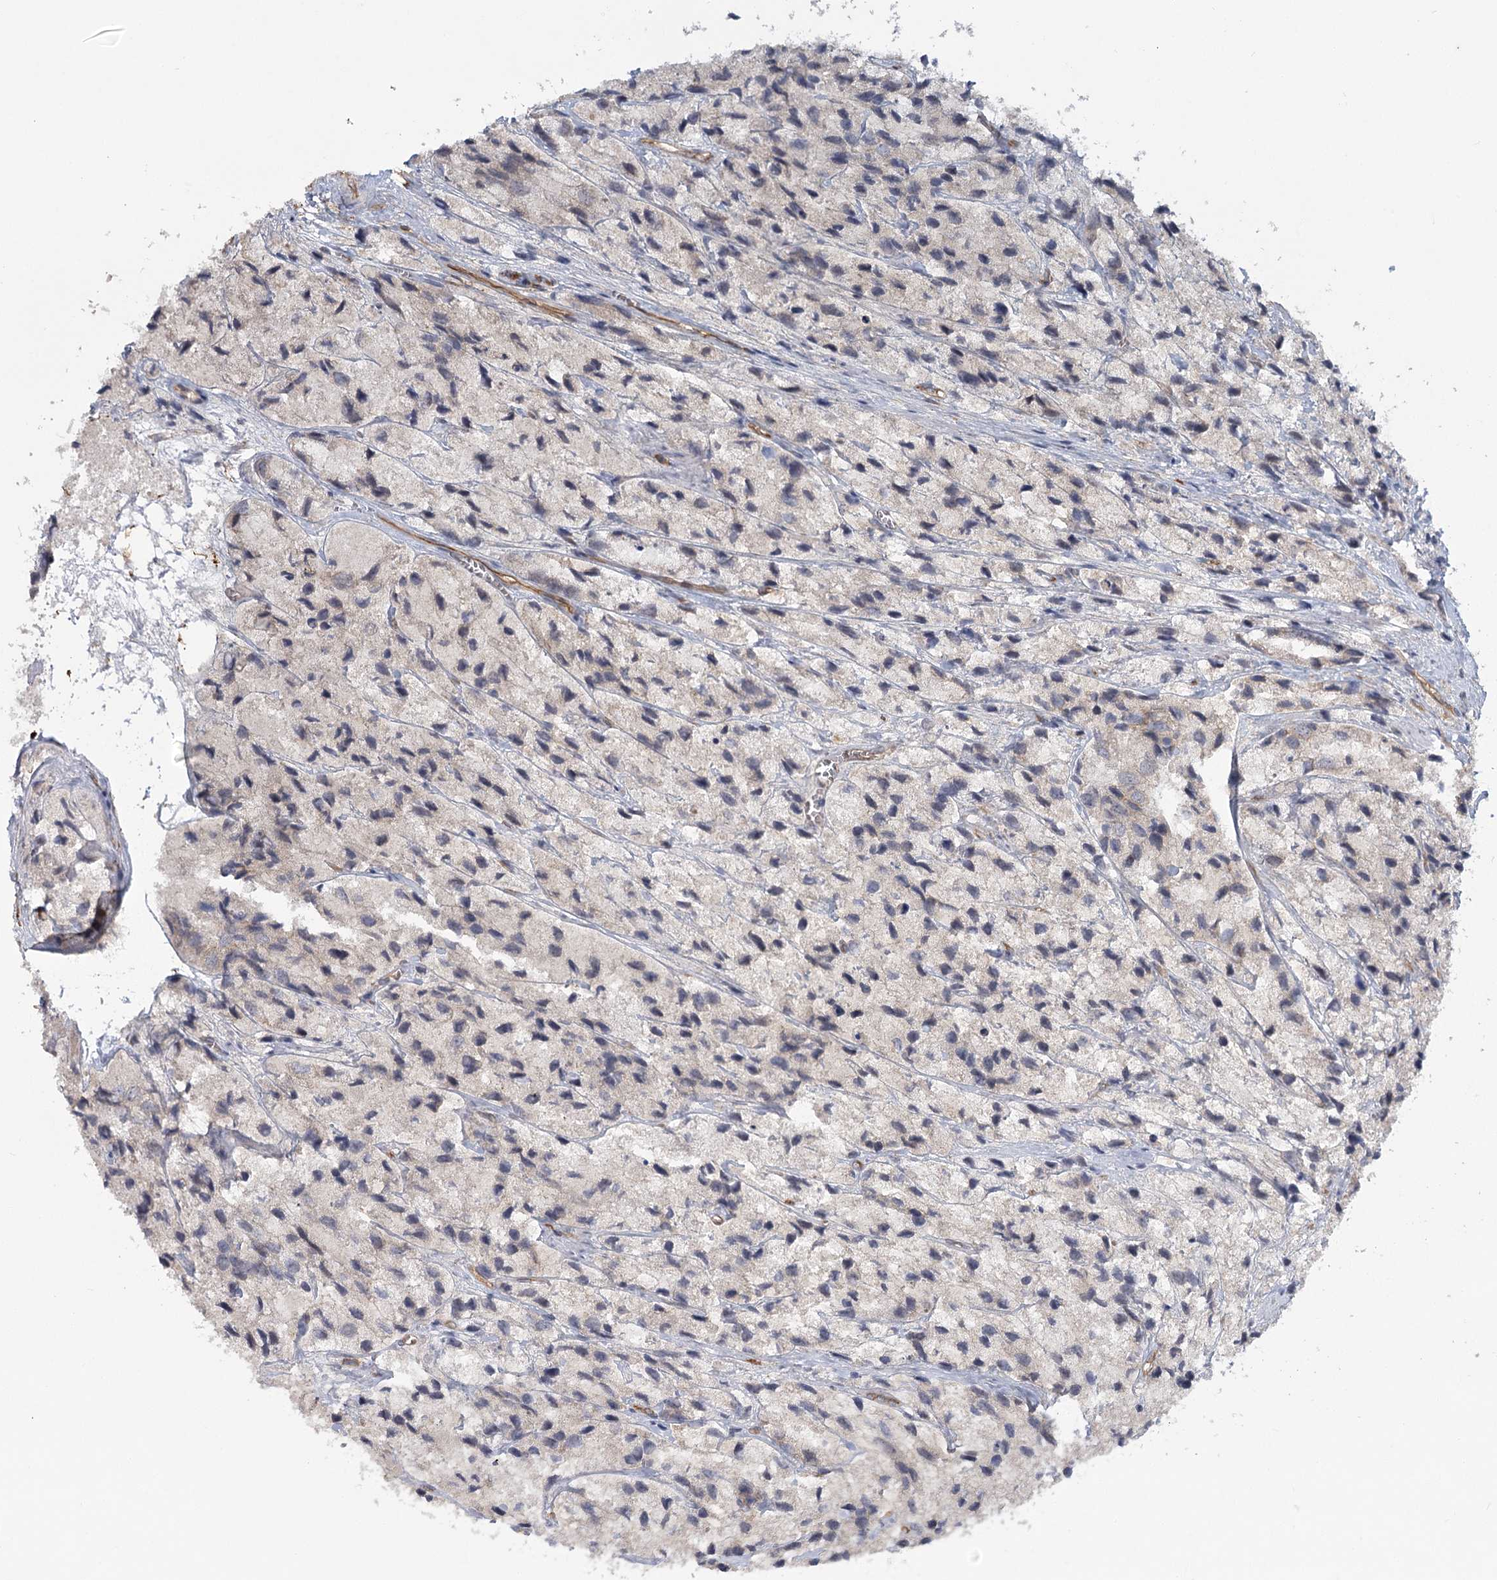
{"staining": {"intensity": "negative", "quantity": "none", "location": "none"}, "tissue": "prostate cancer", "cell_type": "Tumor cells", "image_type": "cancer", "snomed": [{"axis": "morphology", "description": "Adenocarcinoma, High grade"}, {"axis": "topography", "description": "Prostate"}], "caption": "High power microscopy image of an IHC image of prostate cancer (adenocarcinoma (high-grade)), revealing no significant expression in tumor cells.", "gene": "RPP14", "patient": {"sex": "male", "age": 66}}